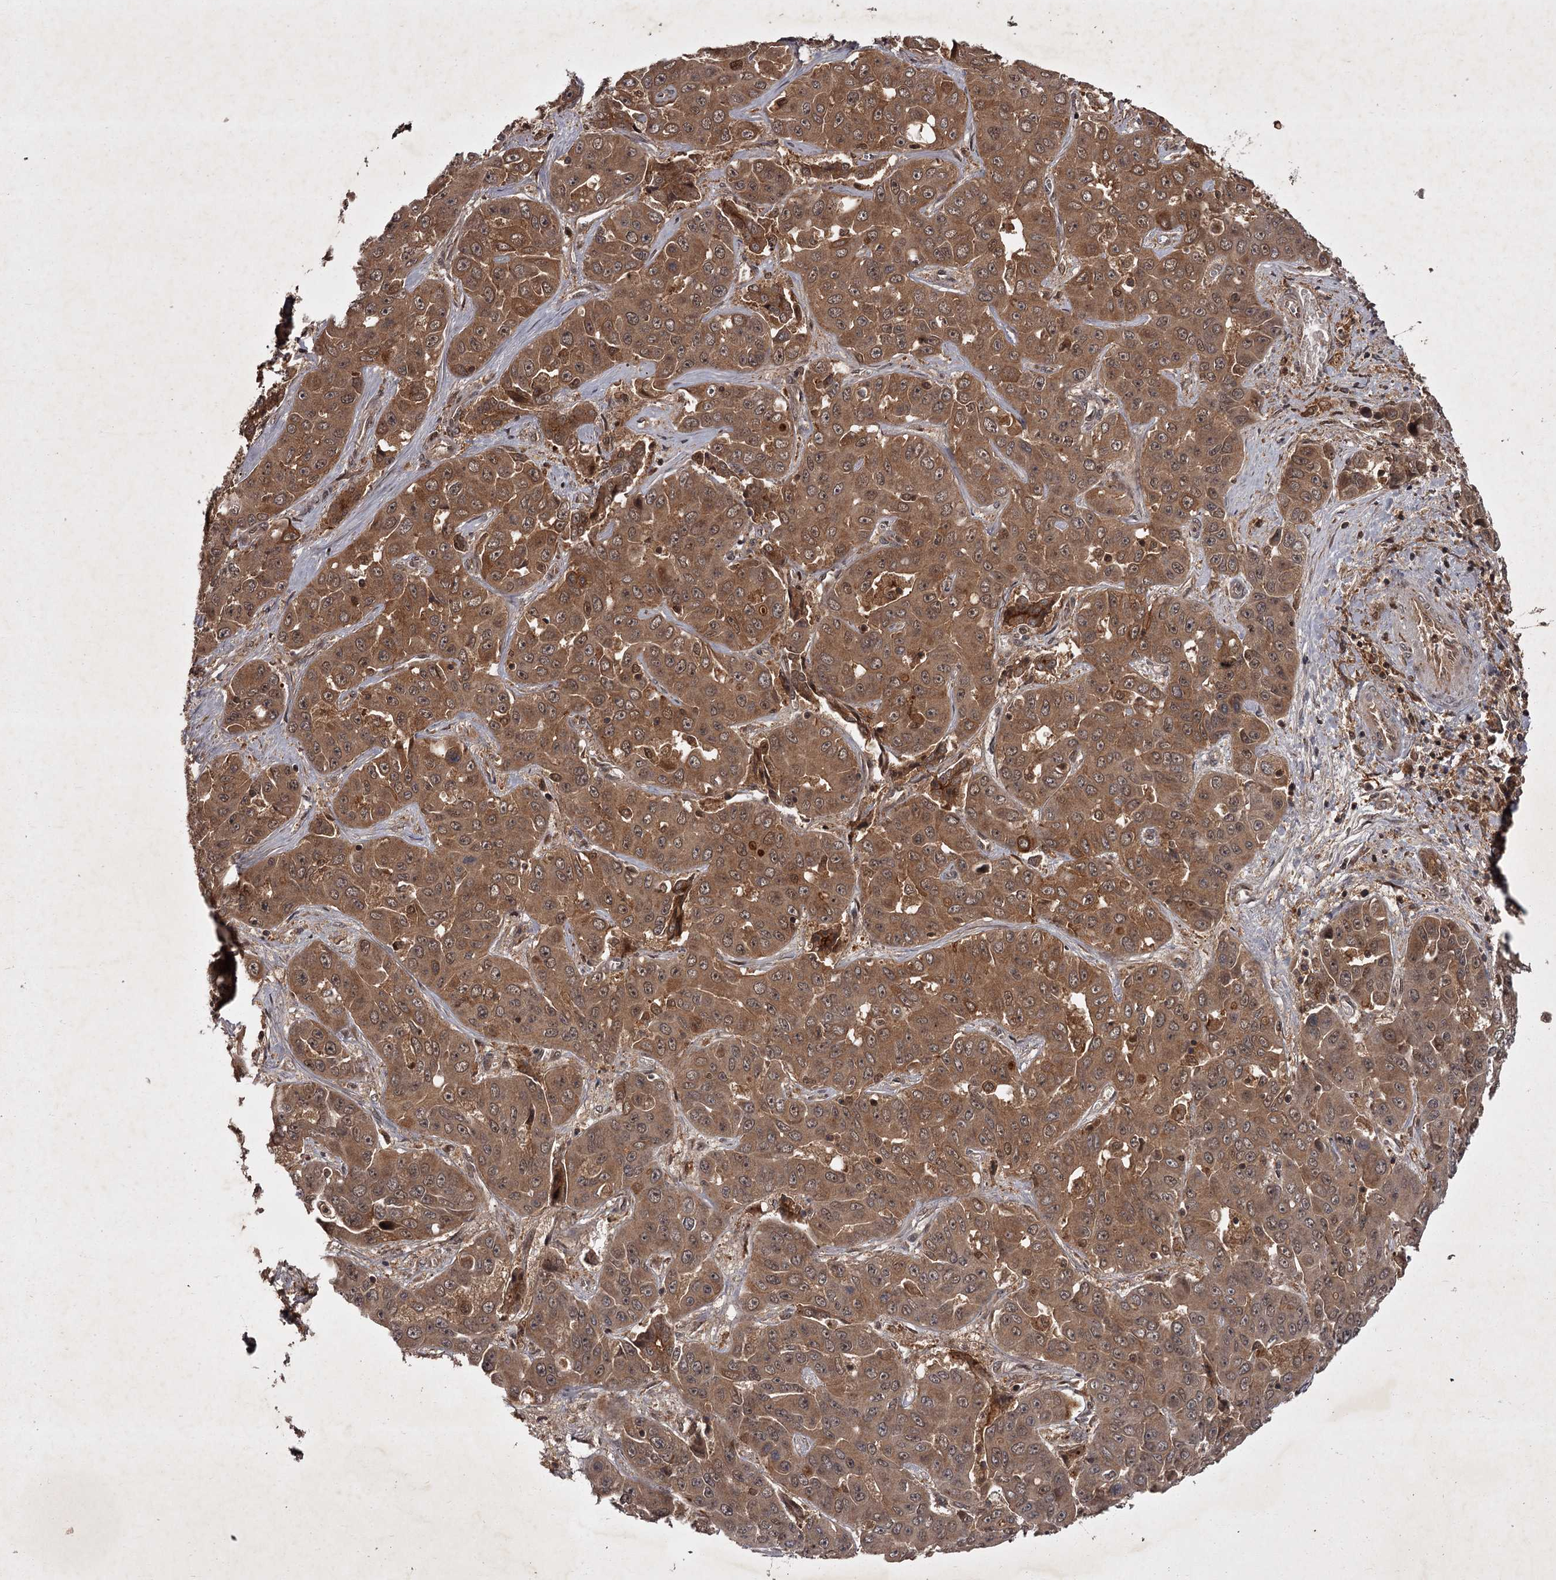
{"staining": {"intensity": "moderate", "quantity": ">75%", "location": "cytoplasmic/membranous"}, "tissue": "liver cancer", "cell_type": "Tumor cells", "image_type": "cancer", "snomed": [{"axis": "morphology", "description": "Cholangiocarcinoma"}, {"axis": "topography", "description": "Liver"}], "caption": "The histopathology image displays immunohistochemical staining of cholangiocarcinoma (liver). There is moderate cytoplasmic/membranous staining is identified in approximately >75% of tumor cells.", "gene": "TBC1D23", "patient": {"sex": "female", "age": 52}}